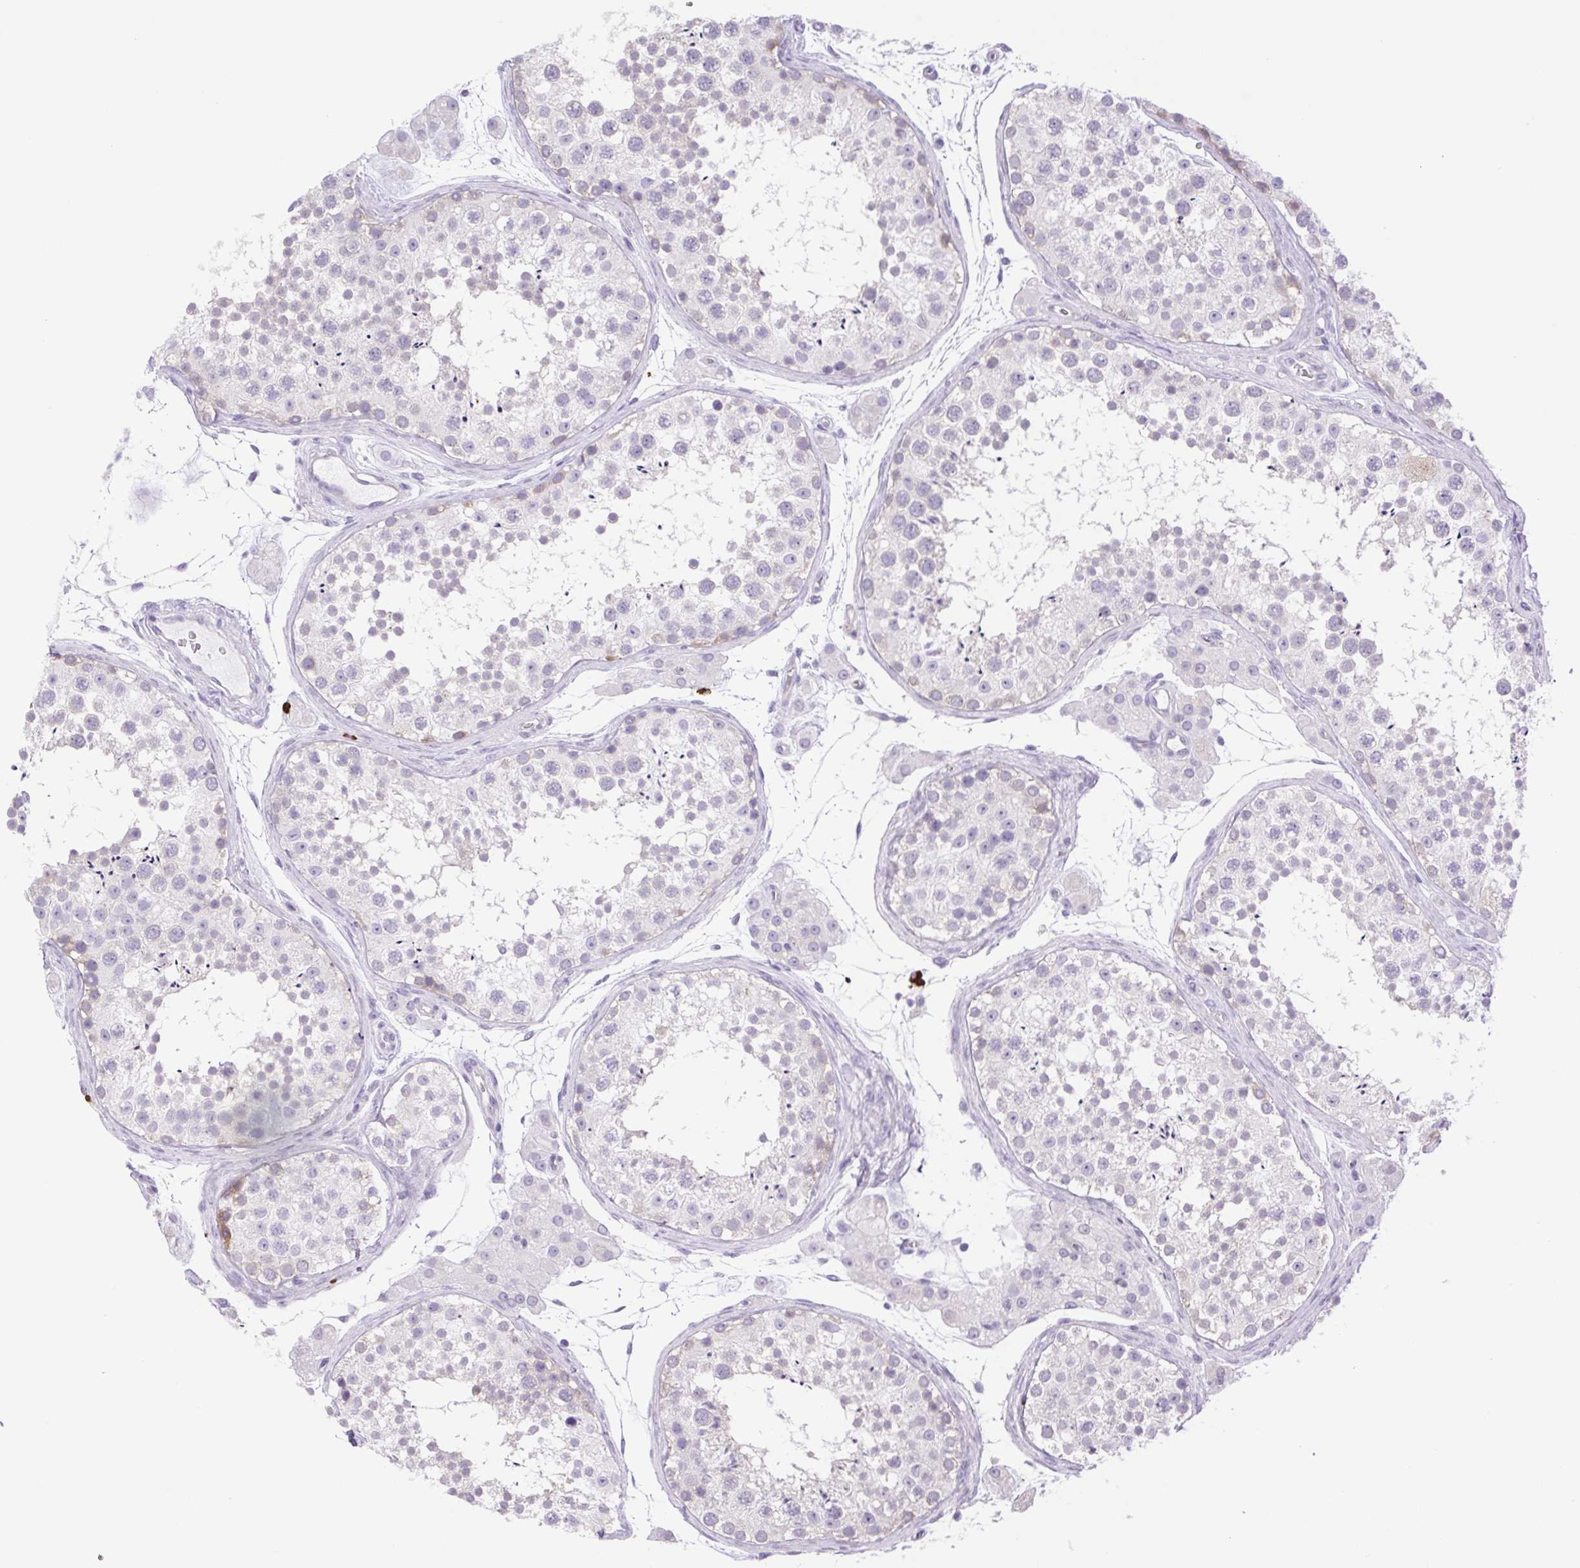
{"staining": {"intensity": "moderate", "quantity": "<25%", "location": "cytoplasmic/membranous"}, "tissue": "testis", "cell_type": "Cells in seminiferous ducts", "image_type": "normal", "snomed": [{"axis": "morphology", "description": "Normal tissue, NOS"}, {"axis": "topography", "description": "Testis"}], "caption": "DAB immunohistochemical staining of unremarkable testis shows moderate cytoplasmic/membranous protein expression in about <25% of cells in seminiferous ducts.", "gene": "FAM177B", "patient": {"sex": "male", "age": 41}}